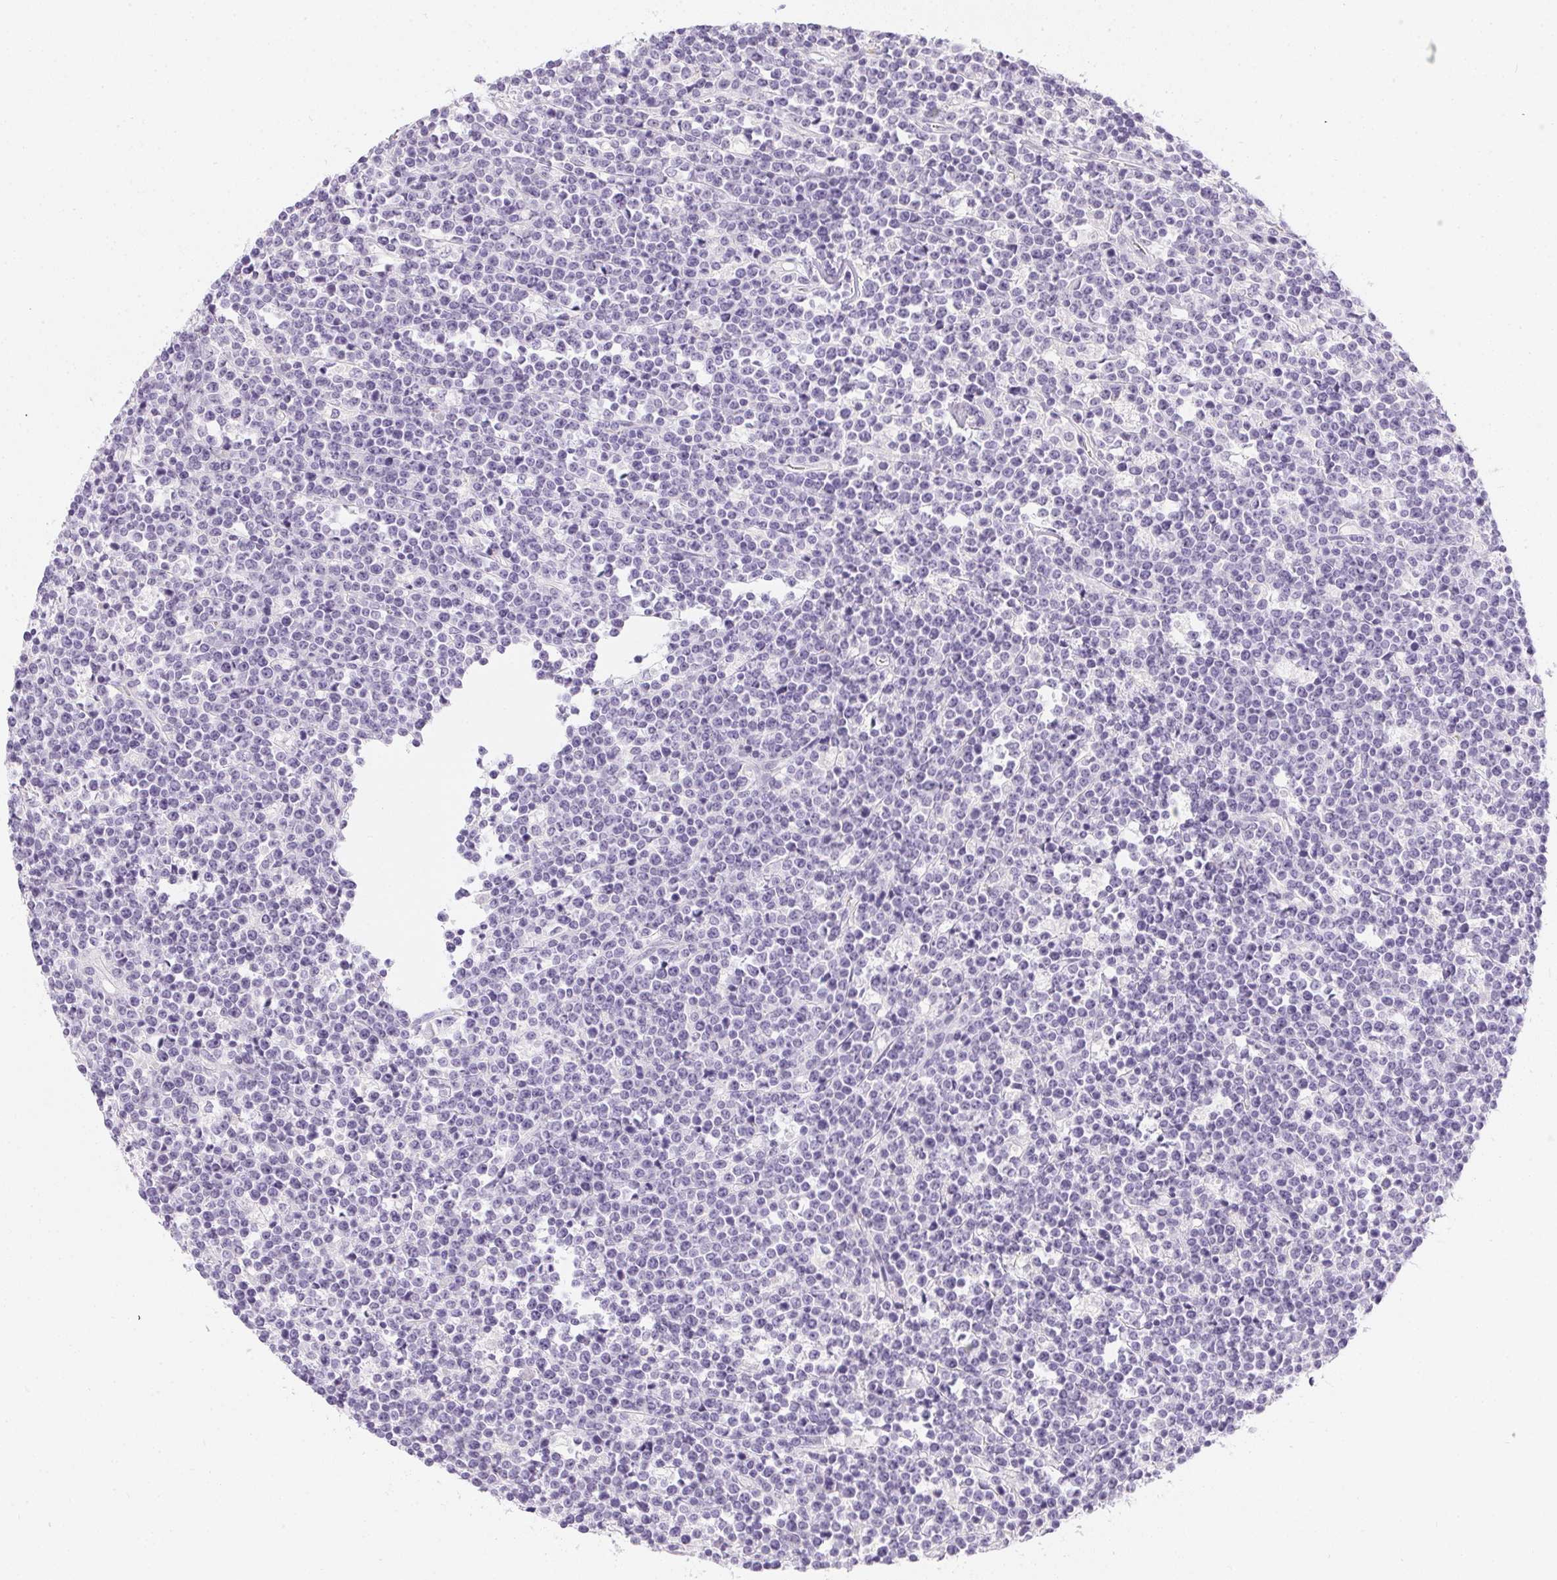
{"staining": {"intensity": "negative", "quantity": "none", "location": "none"}, "tissue": "lymphoma", "cell_type": "Tumor cells", "image_type": "cancer", "snomed": [{"axis": "morphology", "description": "Malignant lymphoma, non-Hodgkin's type, High grade"}, {"axis": "topography", "description": "Ovary"}], "caption": "Image shows no protein expression in tumor cells of lymphoma tissue.", "gene": "PPY", "patient": {"sex": "female", "age": 56}}